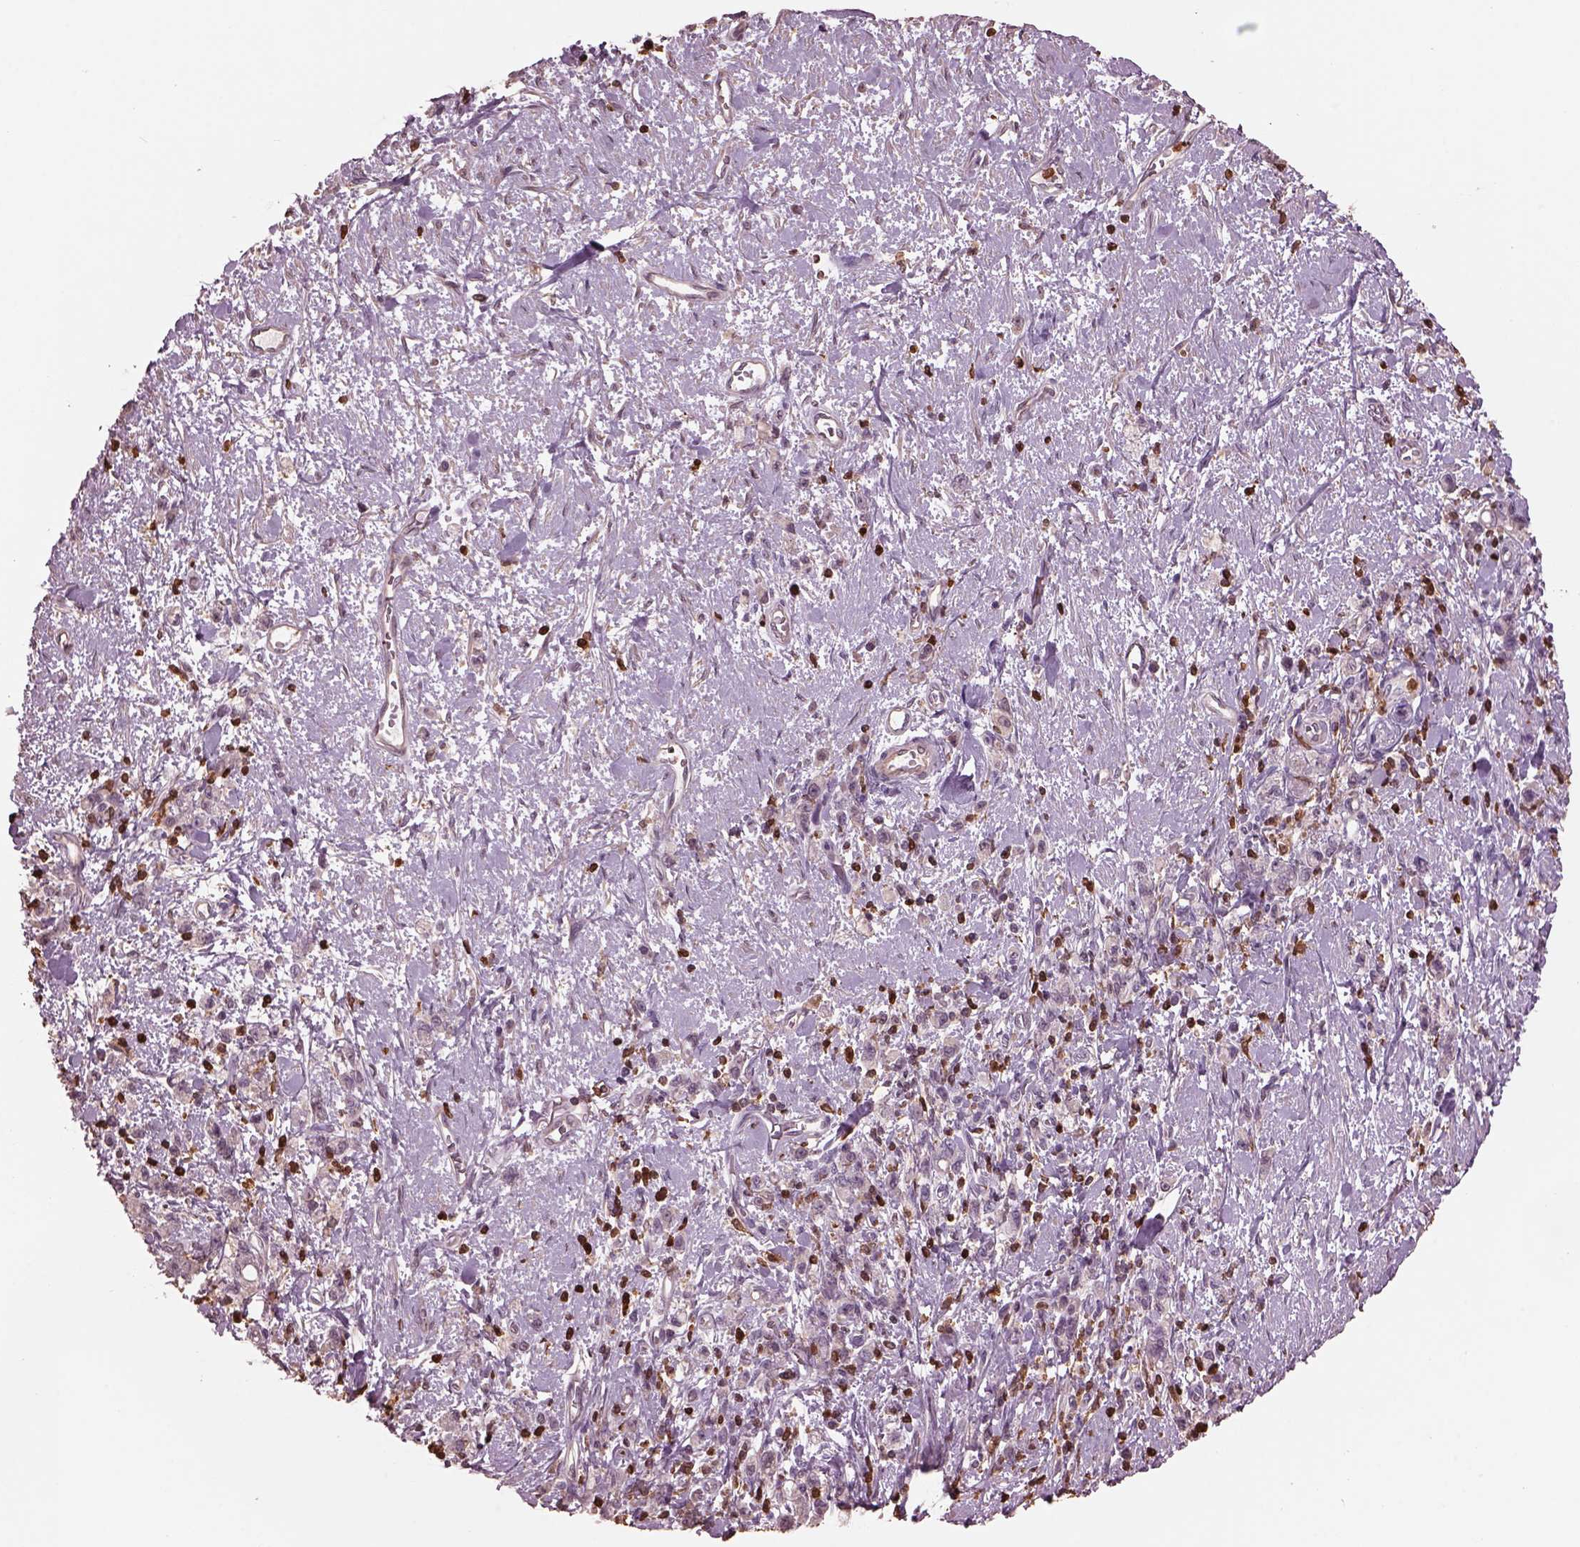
{"staining": {"intensity": "weak", "quantity": "<25%", "location": "cytoplasmic/membranous"}, "tissue": "stomach cancer", "cell_type": "Tumor cells", "image_type": "cancer", "snomed": [{"axis": "morphology", "description": "Adenocarcinoma, NOS"}, {"axis": "topography", "description": "Stomach"}], "caption": "A photomicrograph of human stomach cancer (adenocarcinoma) is negative for staining in tumor cells.", "gene": "IL31RA", "patient": {"sex": "male", "age": 77}}